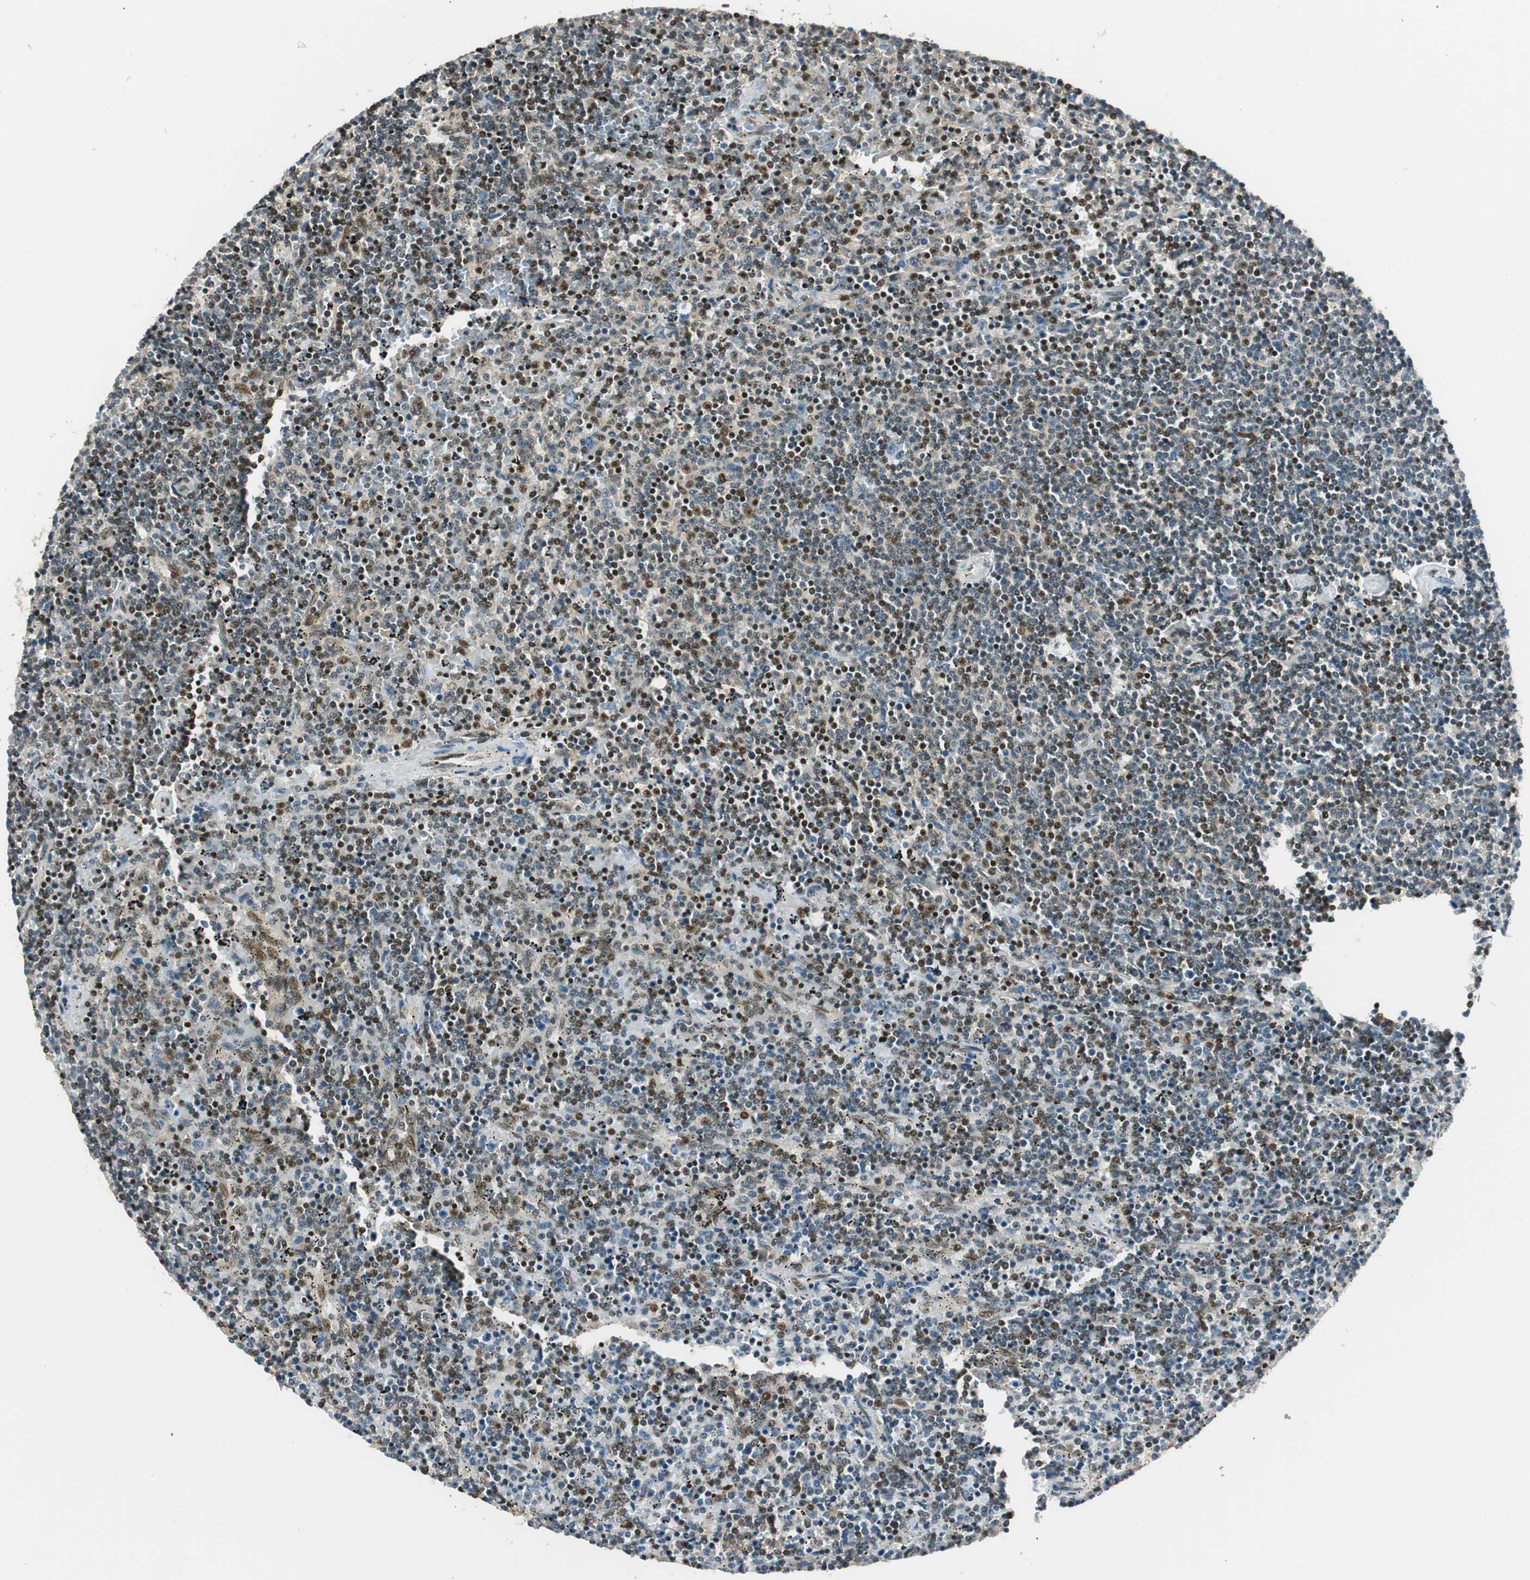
{"staining": {"intensity": "moderate", "quantity": "25%-75%", "location": "nuclear"}, "tissue": "lymphoma", "cell_type": "Tumor cells", "image_type": "cancer", "snomed": [{"axis": "morphology", "description": "Malignant lymphoma, non-Hodgkin's type, Low grade"}, {"axis": "topography", "description": "Spleen"}], "caption": "Immunohistochemical staining of human lymphoma demonstrates medium levels of moderate nuclear staining in about 25%-75% of tumor cells.", "gene": "RING1", "patient": {"sex": "female", "age": 50}}